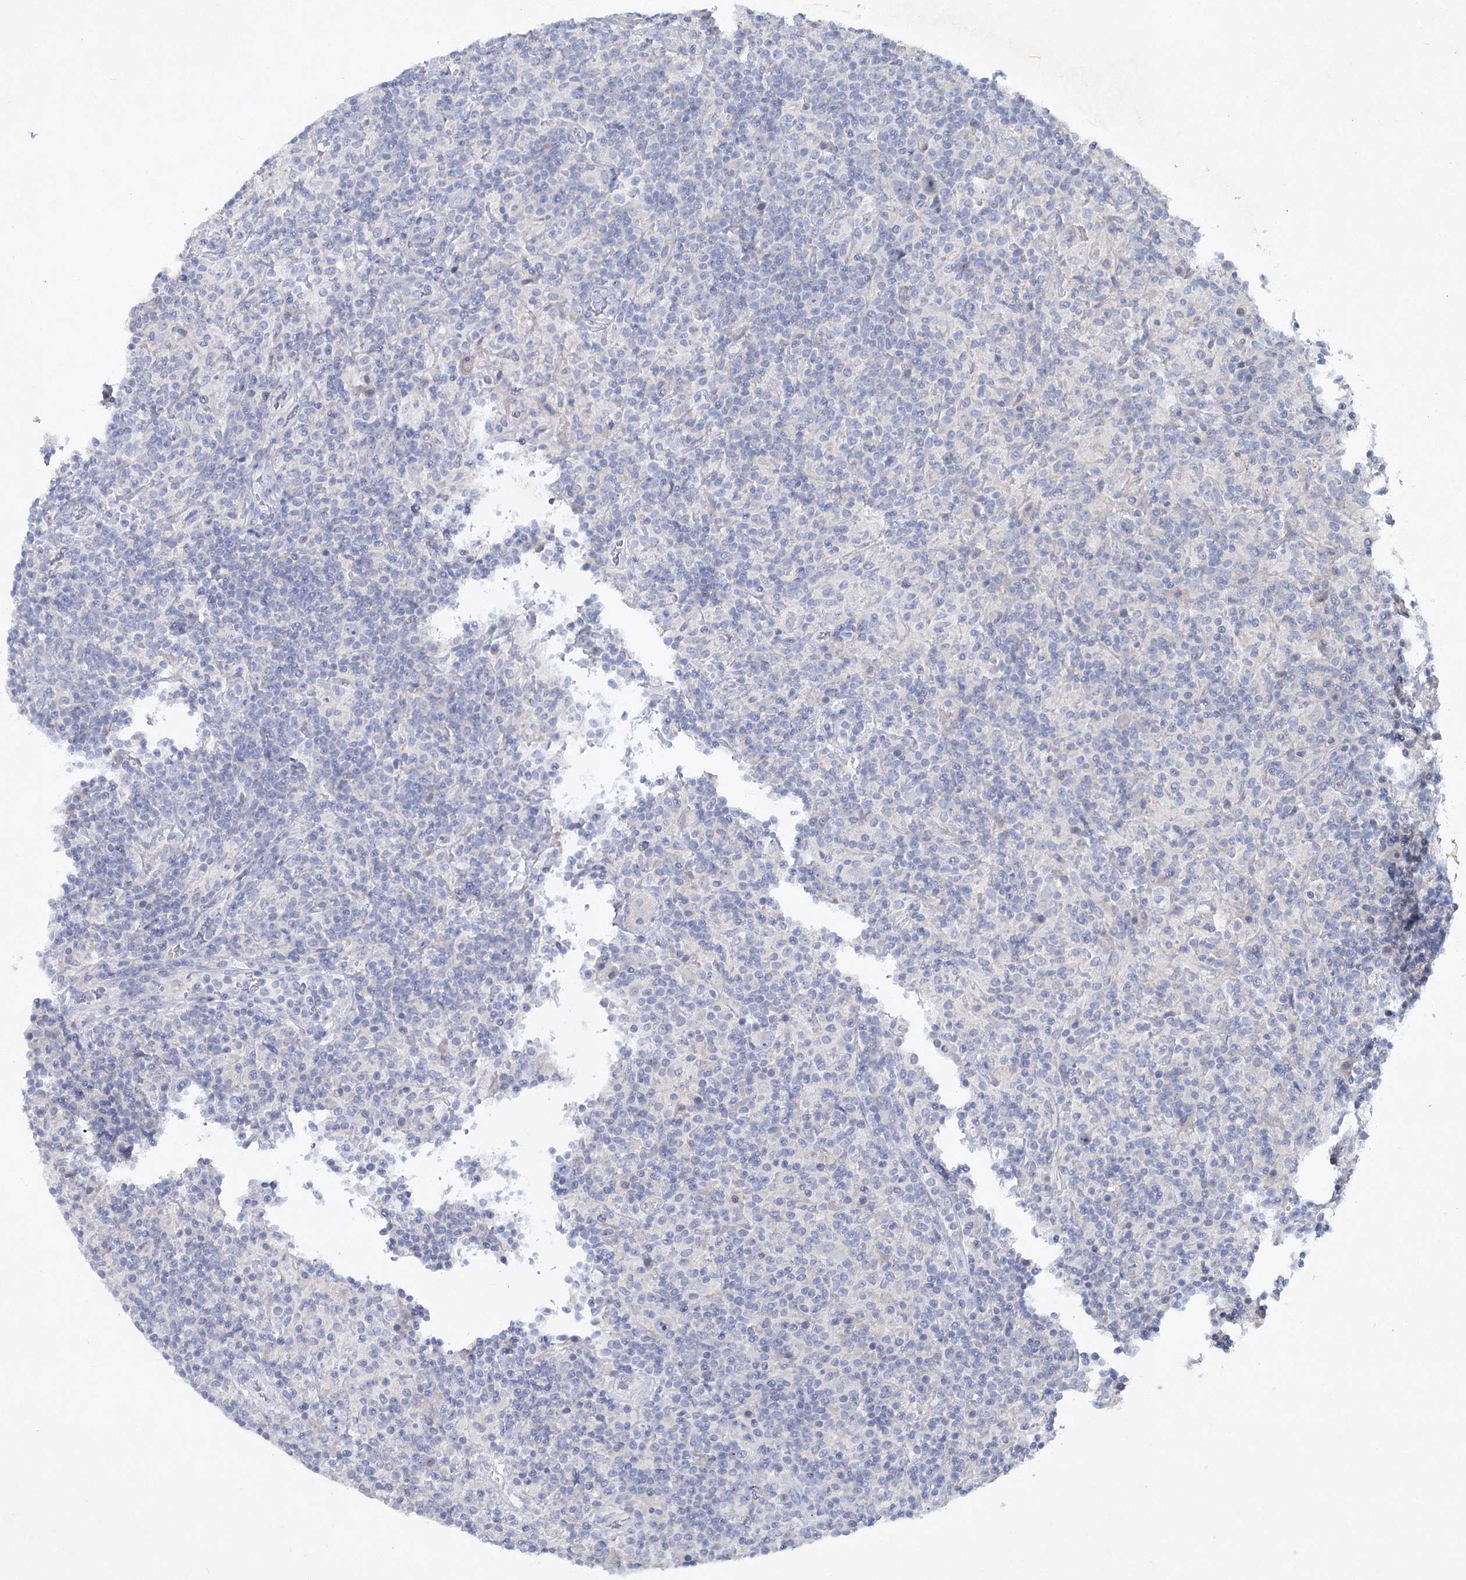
{"staining": {"intensity": "negative", "quantity": "none", "location": "none"}, "tissue": "lymphoma", "cell_type": "Tumor cells", "image_type": "cancer", "snomed": [{"axis": "morphology", "description": "Hodgkin's disease, NOS"}, {"axis": "topography", "description": "Lymph node"}], "caption": "Immunohistochemical staining of lymphoma shows no significant positivity in tumor cells.", "gene": "MAP3K13", "patient": {"sex": "male", "age": 70}}